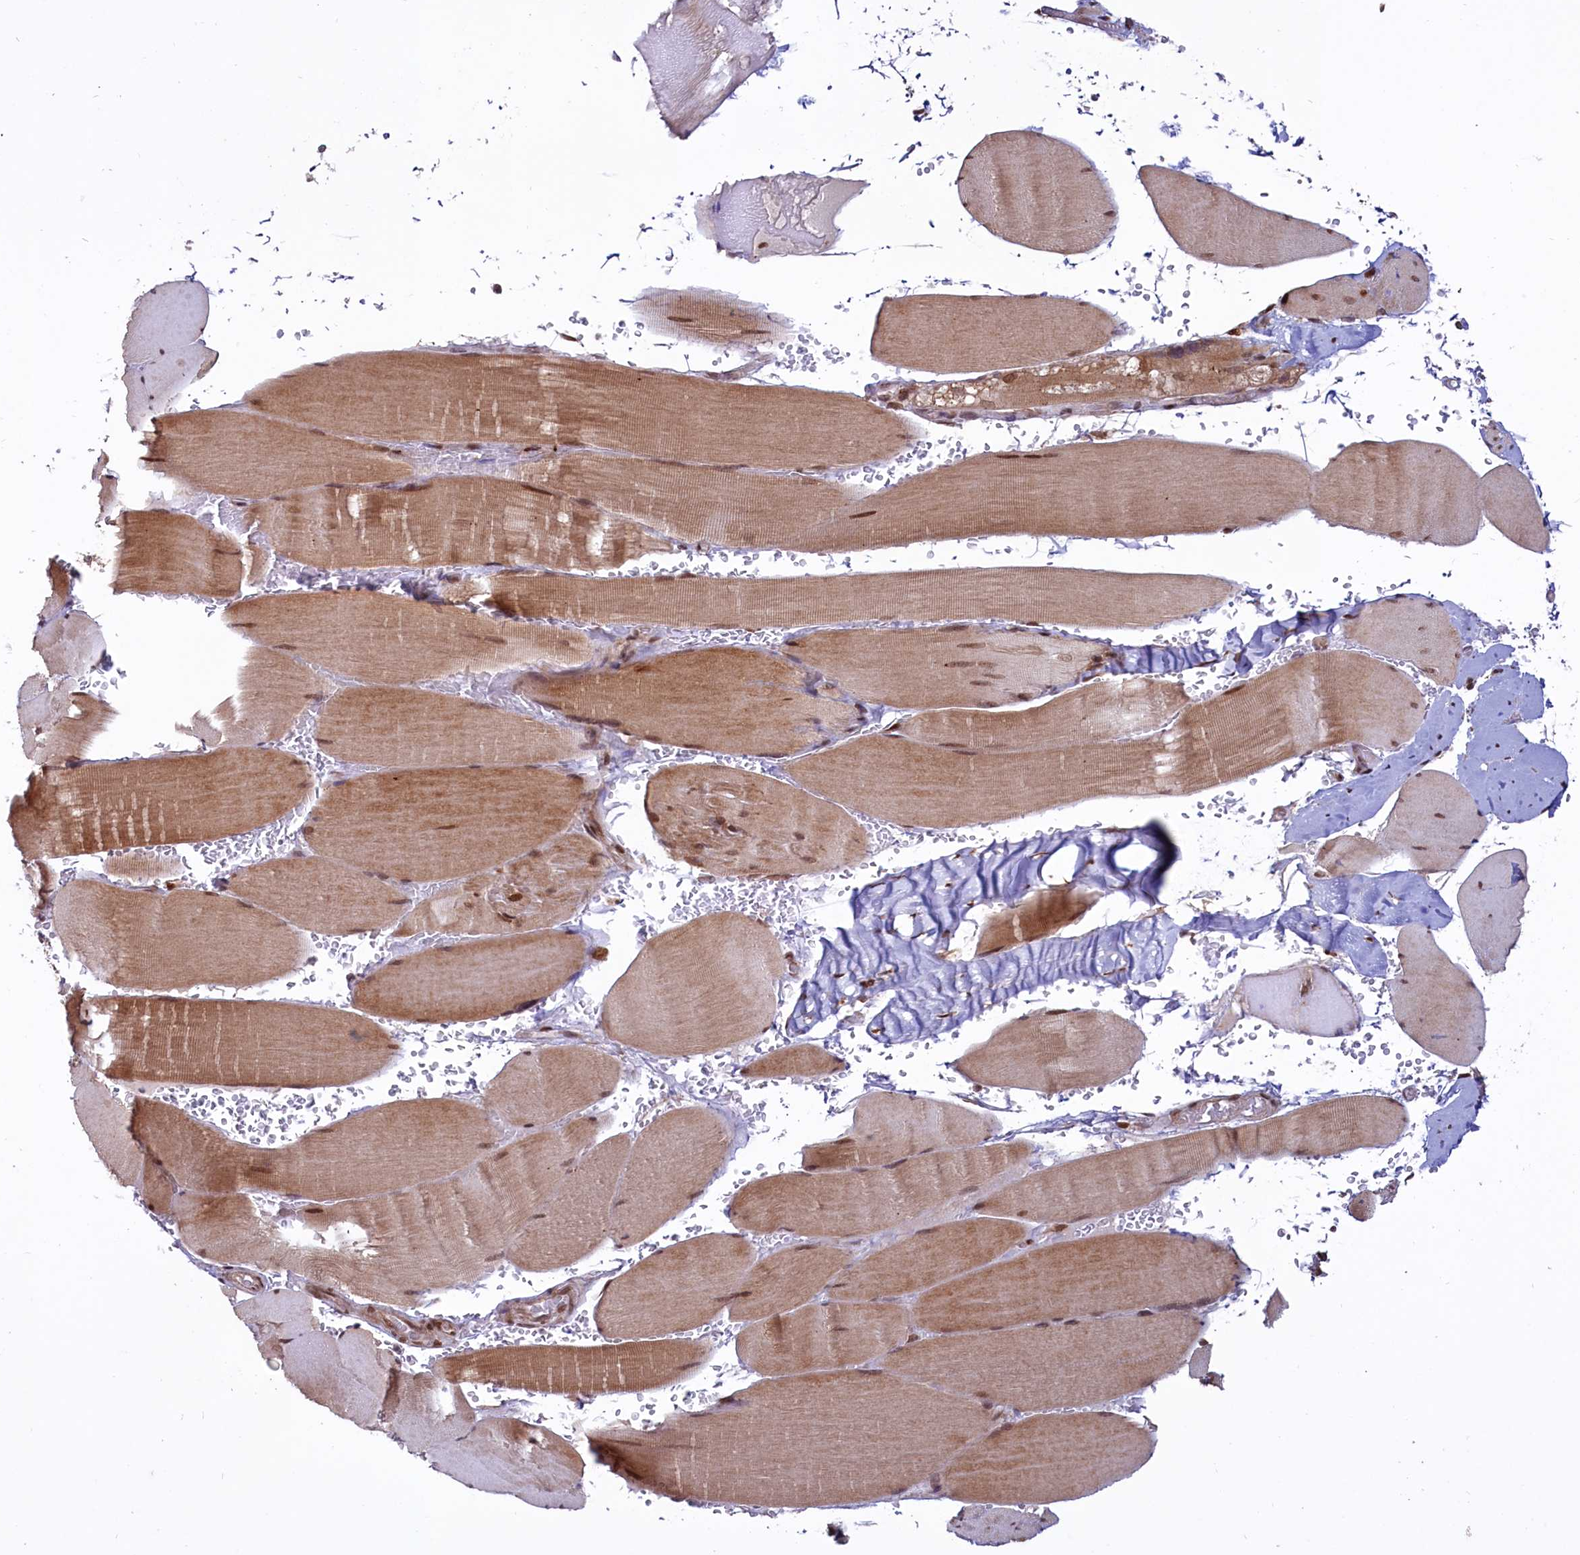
{"staining": {"intensity": "moderate", "quantity": "25%-75%", "location": "cytoplasmic/membranous,nuclear"}, "tissue": "skeletal muscle", "cell_type": "Myocytes", "image_type": "normal", "snomed": [{"axis": "morphology", "description": "Normal tissue, NOS"}, {"axis": "topography", "description": "Skeletal muscle"}, {"axis": "topography", "description": "Head-Neck"}], "caption": "DAB (3,3'-diaminobenzidine) immunohistochemical staining of unremarkable human skeletal muscle reveals moderate cytoplasmic/membranous,nuclear protein expression in about 25%-75% of myocytes. The staining was performed using DAB (3,3'-diaminobenzidine), with brown indicating positive protein expression. Nuclei are stained blue with hematoxylin.", "gene": "PHC3", "patient": {"sex": "male", "age": 66}}